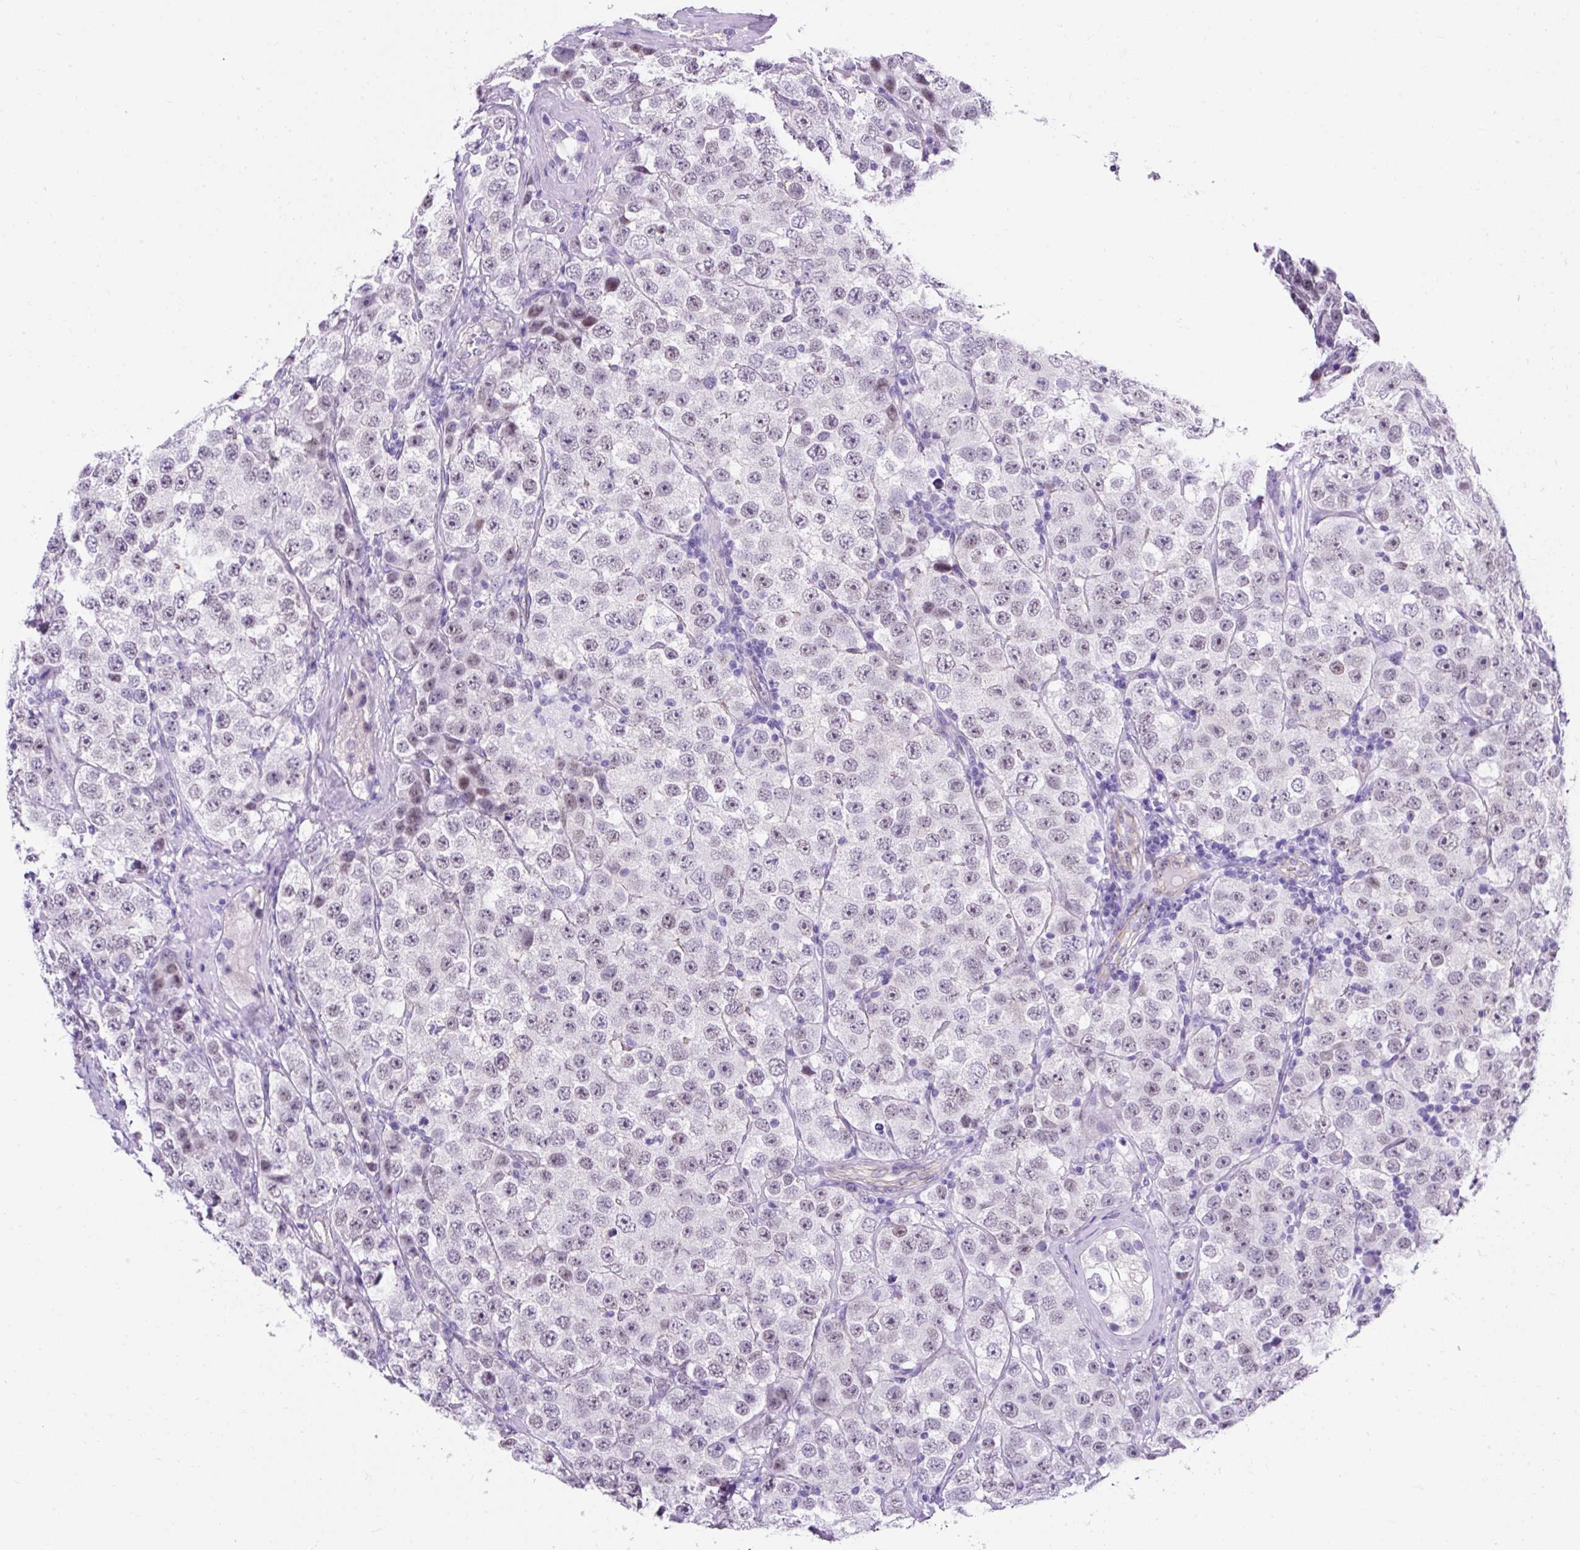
{"staining": {"intensity": "negative", "quantity": "none", "location": "none"}, "tissue": "testis cancer", "cell_type": "Tumor cells", "image_type": "cancer", "snomed": [{"axis": "morphology", "description": "Seminoma, NOS"}, {"axis": "topography", "description": "Testis"}], "caption": "This is a photomicrograph of immunohistochemistry staining of testis cancer (seminoma), which shows no positivity in tumor cells. (Stains: DAB (3,3'-diaminobenzidine) IHC with hematoxylin counter stain, Microscopy: brightfield microscopy at high magnification).", "gene": "KRT12", "patient": {"sex": "male", "age": 28}}